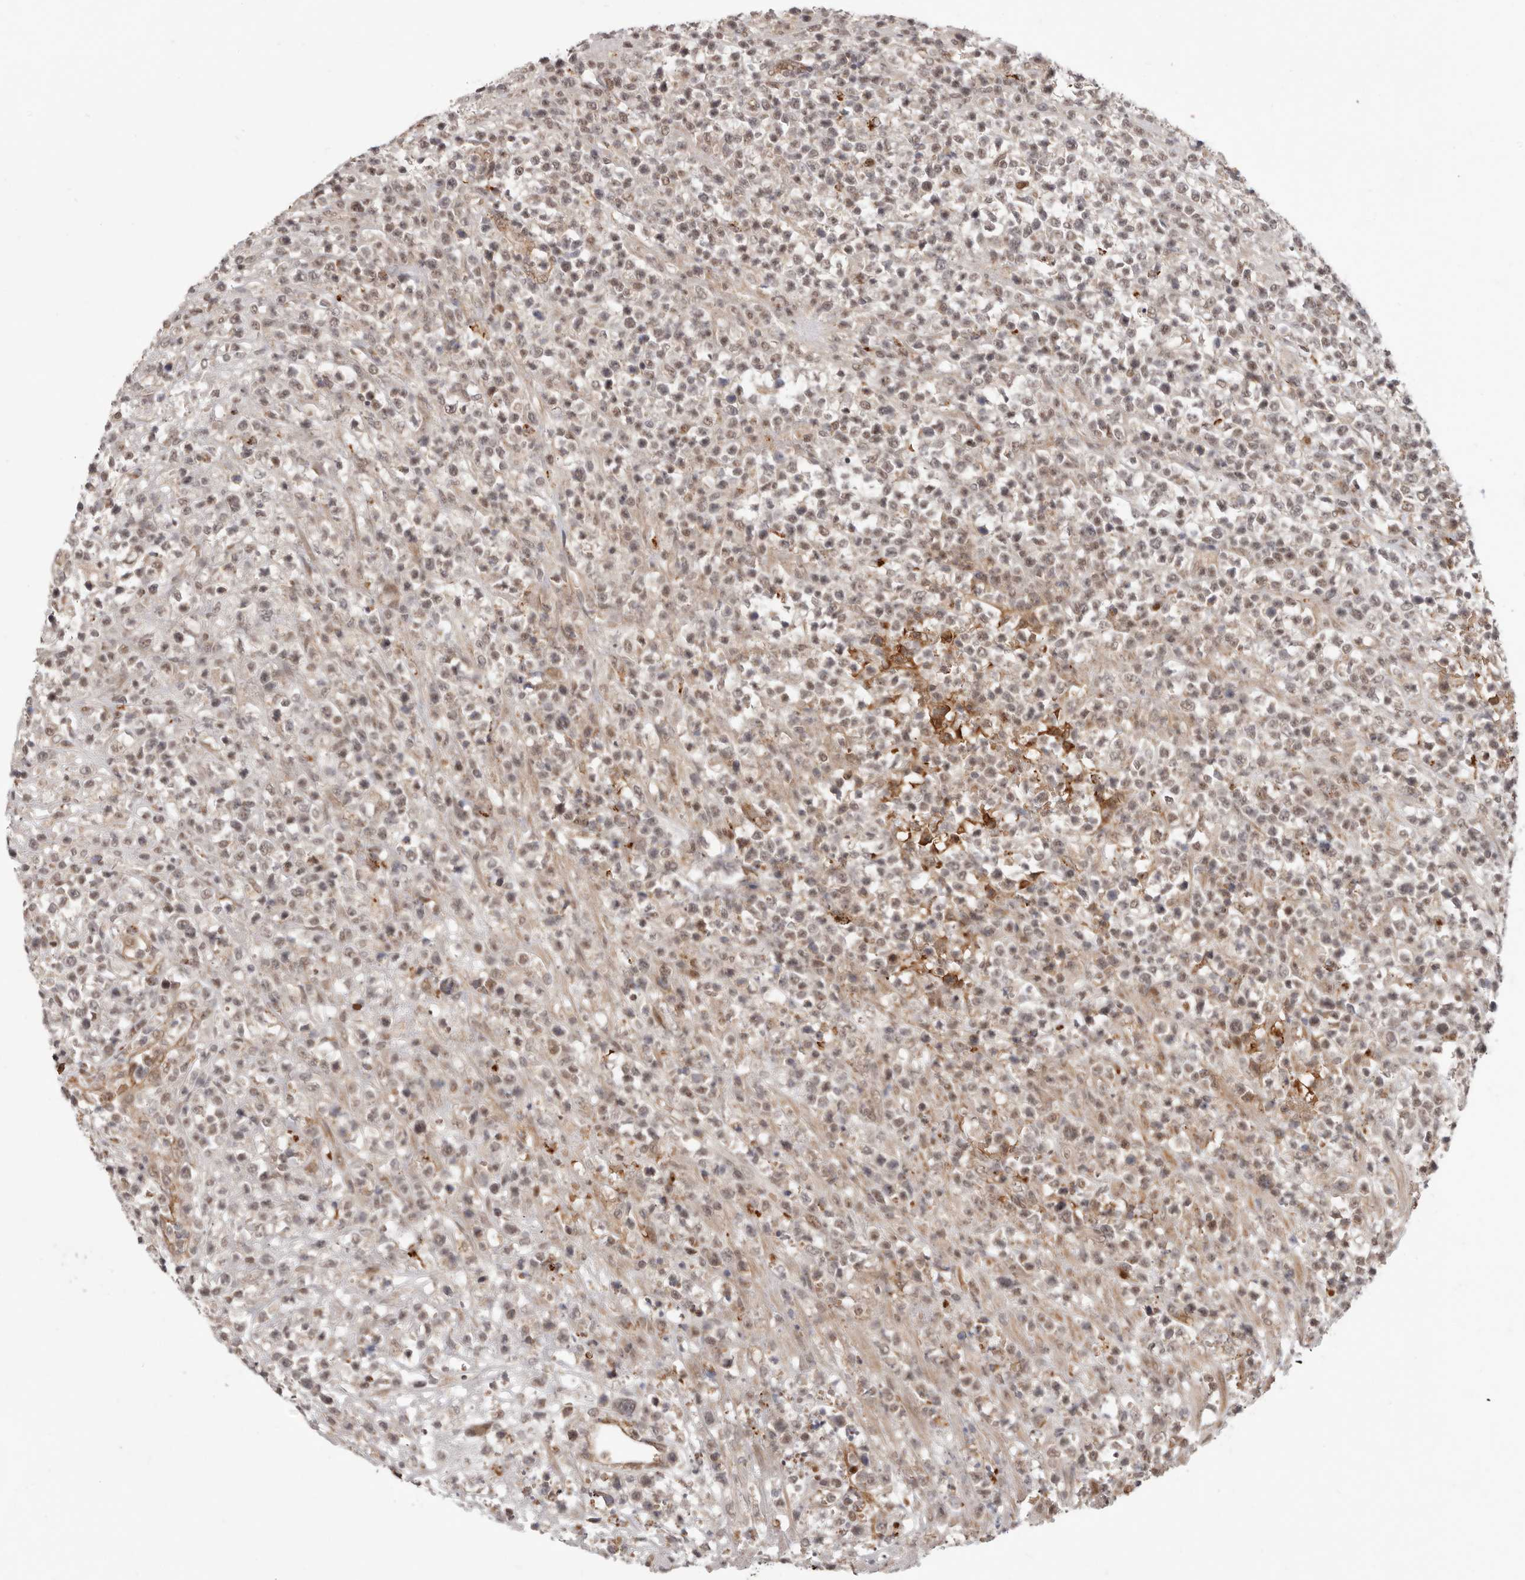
{"staining": {"intensity": "weak", "quantity": "25%-75%", "location": "nuclear"}, "tissue": "lymphoma", "cell_type": "Tumor cells", "image_type": "cancer", "snomed": [{"axis": "morphology", "description": "Malignant lymphoma, non-Hodgkin's type, High grade"}, {"axis": "topography", "description": "Colon"}], "caption": "Immunohistochemistry (IHC) of malignant lymphoma, non-Hodgkin's type (high-grade) reveals low levels of weak nuclear expression in approximately 25%-75% of tumor cells. (Brightfield microscopy of DAB IHC at high magnification).", "gene": "NCOA3", "patient": {"sex": "female", "age": 53}}